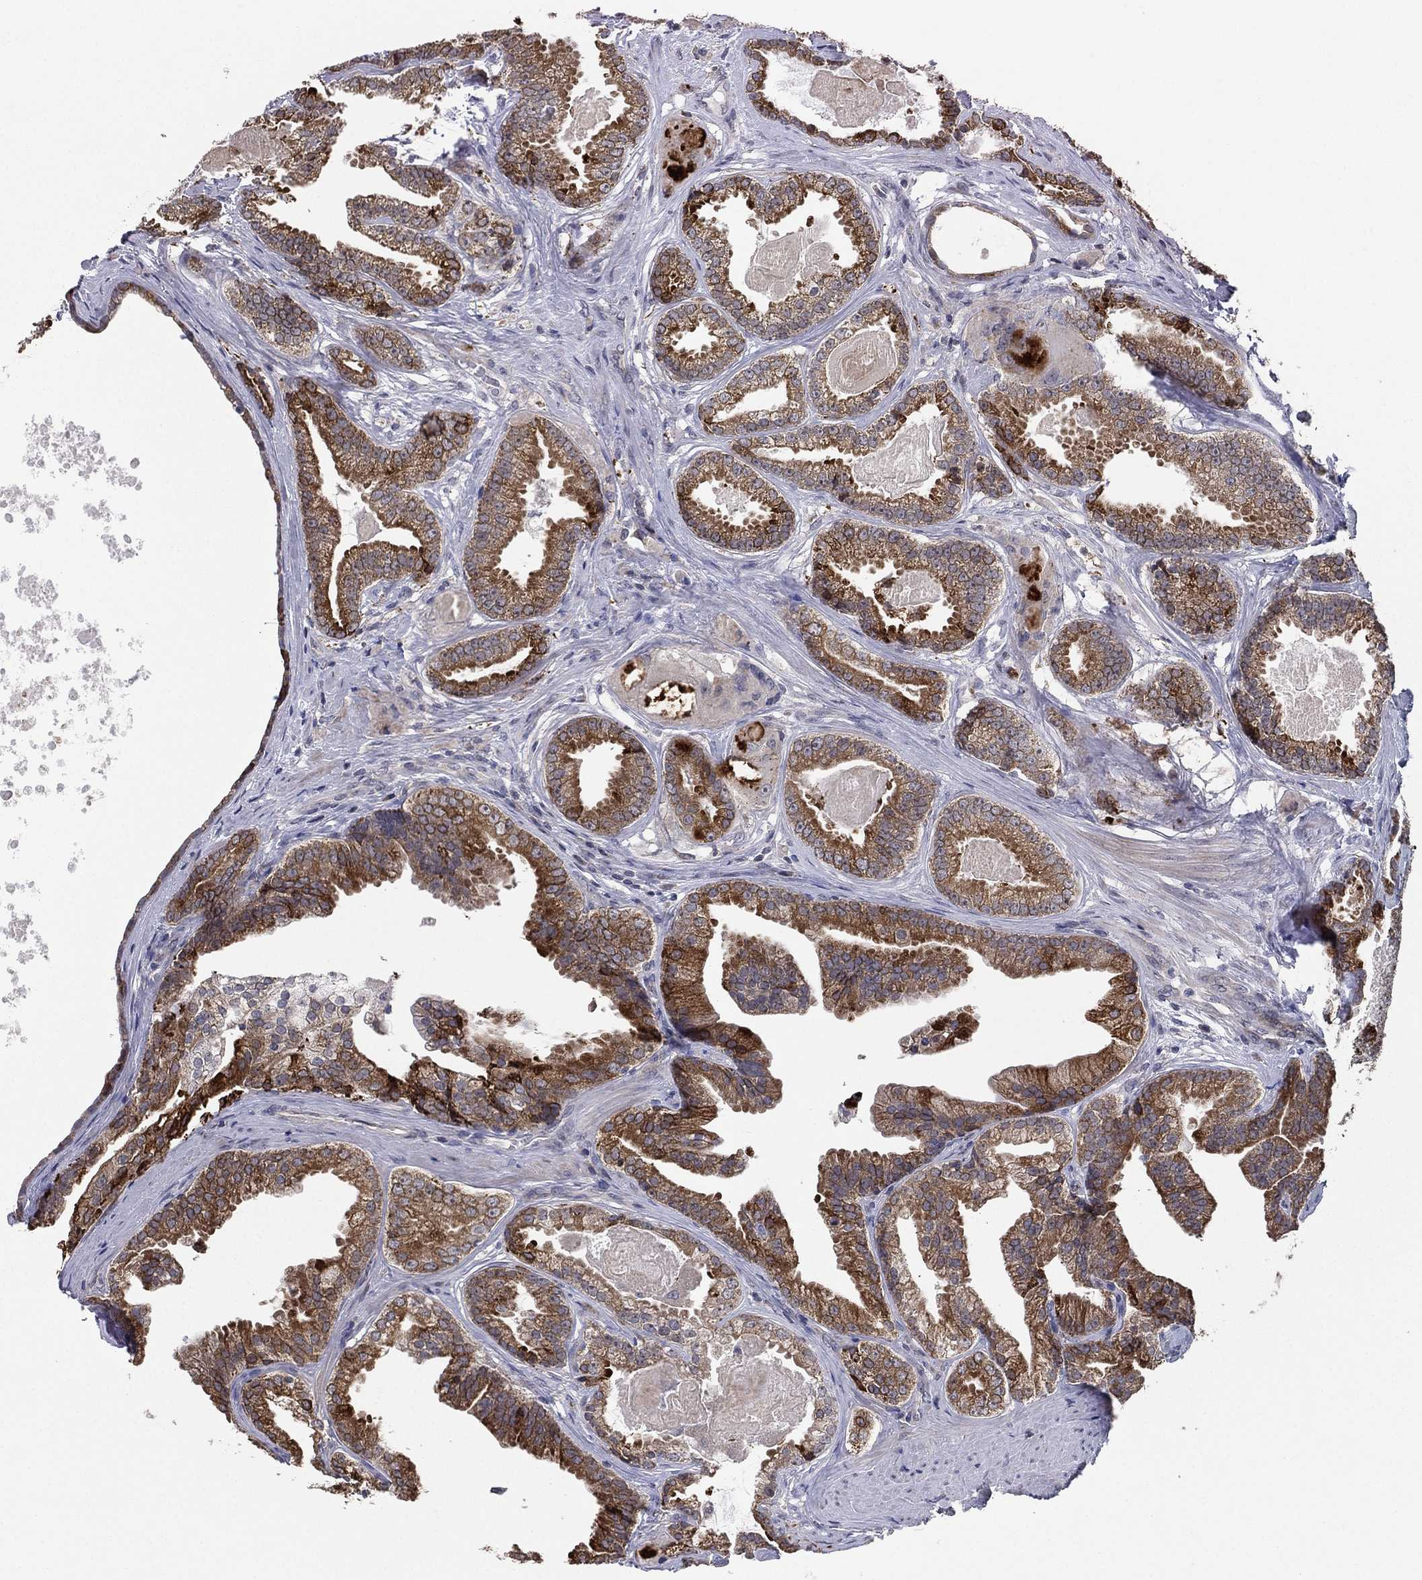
{"staining": {"intensity": "strong", "quantity": ">75%", "location": "cytoplasmic/membranous"}, "tissue": "prostate cancer", "cell_type": "Tumor cells", "image_type": "cancer", "snomed": [{"axis": "morphology", "description": "Adenocarcinoma, NOS"}, {"axis": "morphology", "description": "Adenocarcinoma, High grade"}, {"axis": "topography", "description": "Prostate"}], "caption": "Immunohistochemical staining of human prostate cancer reveals high levels of strong cytoplasmic/membranous protein expression in approximately >75% of tumor cells. (Stains: DAB in brown, nuclei in blue, Microscopy: brightfield microscopy at high magnification).", "gene": "KAT14", "patient": {"sex": "male", "age": 64}}